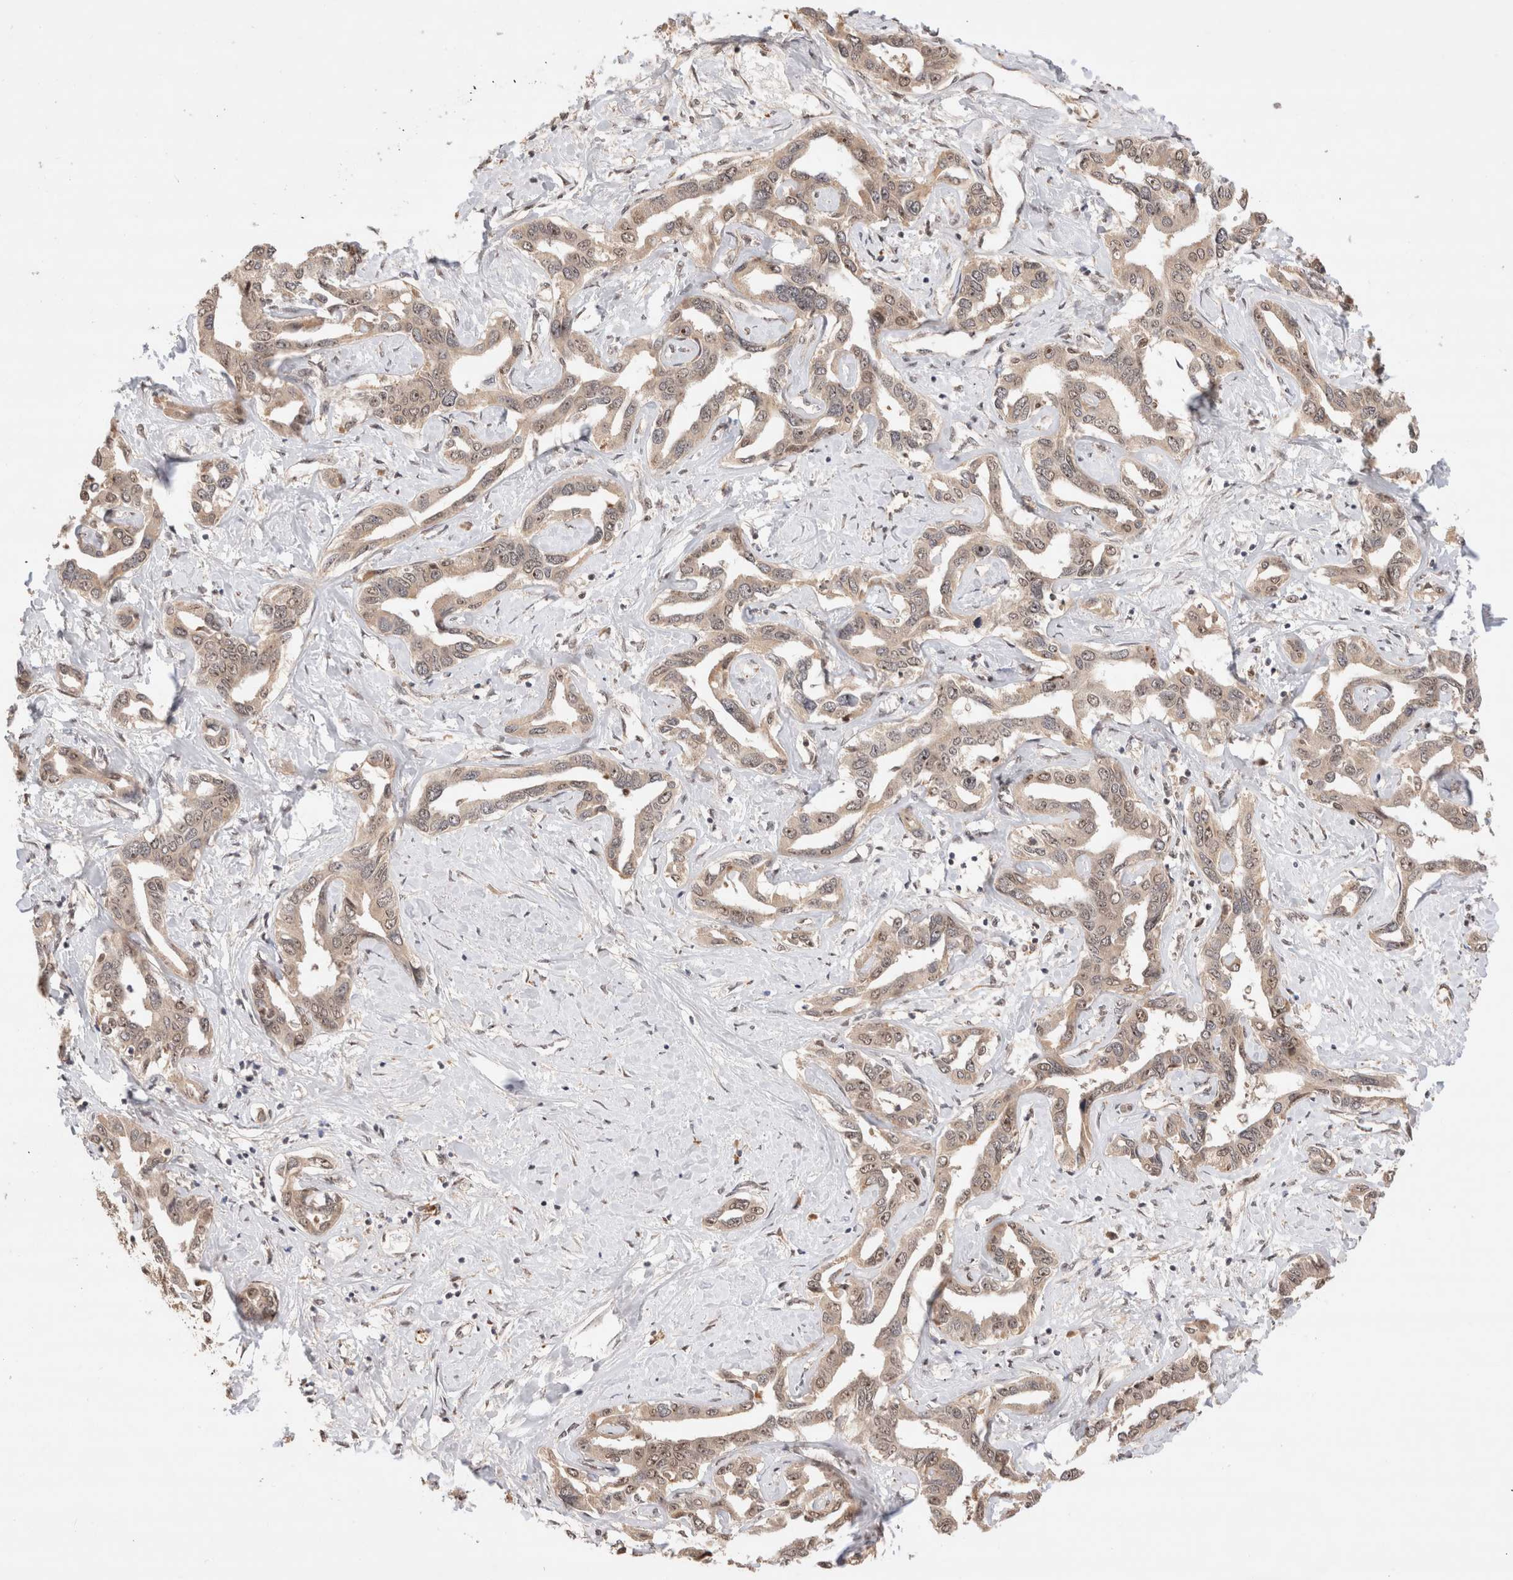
{"staining": {"intensity": "weak", "quantity": ">75%", "location": "cytoplasmic/membranous,nuclear"}, "tissue": "liver cancer", "cell_type": "Tumor cells", "image_type": "cancer", "snomed": [{"axis": "morphology", "description": "Cholangiocarcinoma"}, {"axis": "topography", "description": "Liver"}], "caption": "A micrograph showing weak cytoplasmic/membranous and nuclear positivity in approximately >75% of tumor cells in liver cholangiocarcinoma, as visualized by brown immunohistochemical staining.", "gene": "MPHOSPH6", "patient": {"sex": "male", "age": 59}}